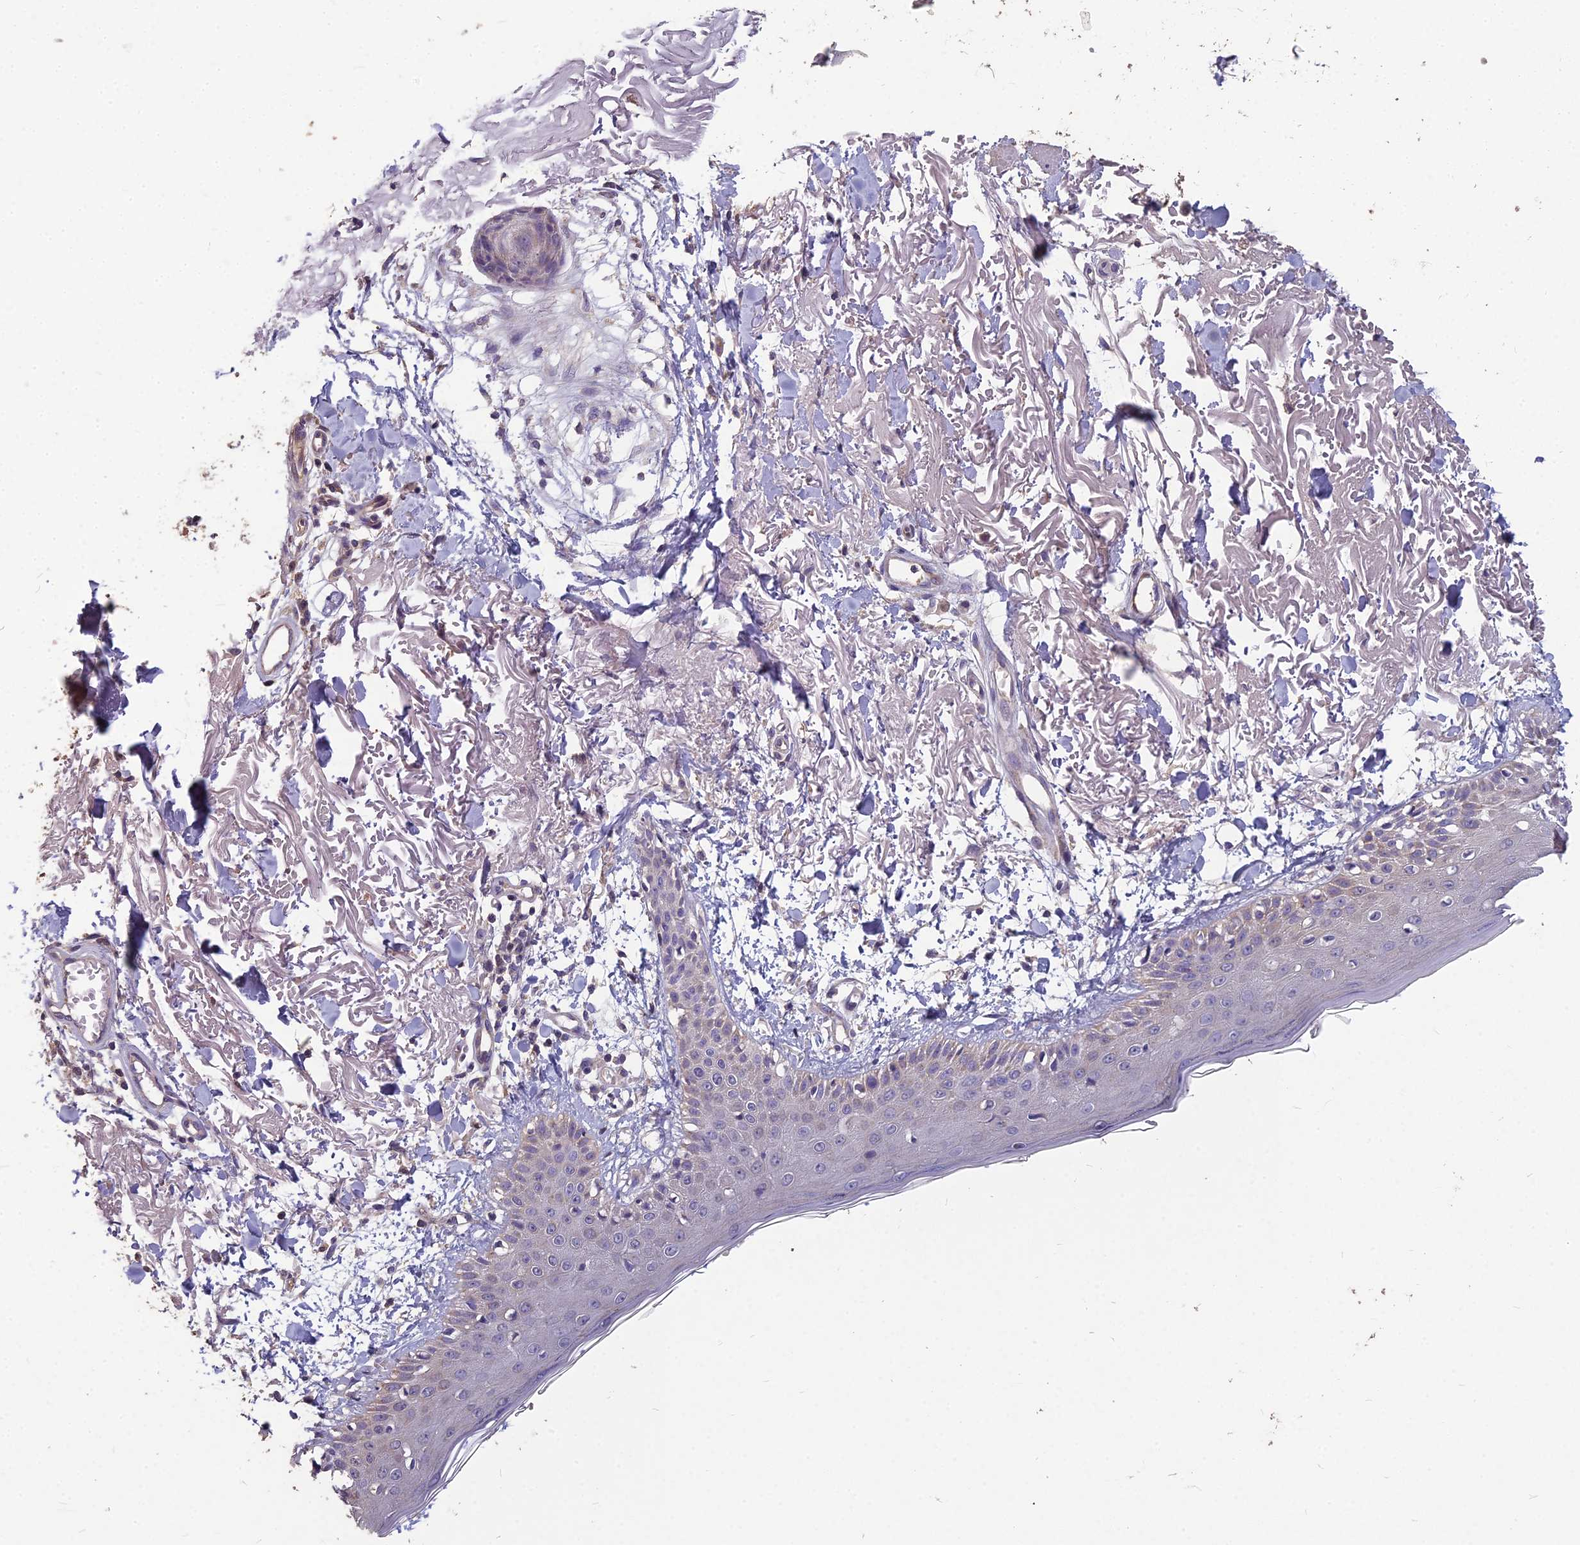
{"staining": {"intensity": "negative", "quantity": "none", "location": "none"}, "tissue": "skin", "cell_type": "Fibroblasts", "image_type": "normal", "snomed": [{"axis": "morphology", "description": "Normal tissue, NOS"}, {"axis": "morphology", "description": "Squamous cell carcinoma, NOS"}, {"axis": "topography", "description": "Skin"}, {"axis": "topography", "description": "Peripheral nerve tissue"}], "caption": "Unremarkable skin was stained to show a protein in brown. There is no significant positivity in fibroblasts. Brightfield microscopy of immunohistochemistry stained with DAB (brown) and hematoxylin (blue), captured at high magnification.", "gene": "CEACAM16", "patient": {"sex": "male", "age": 83}}